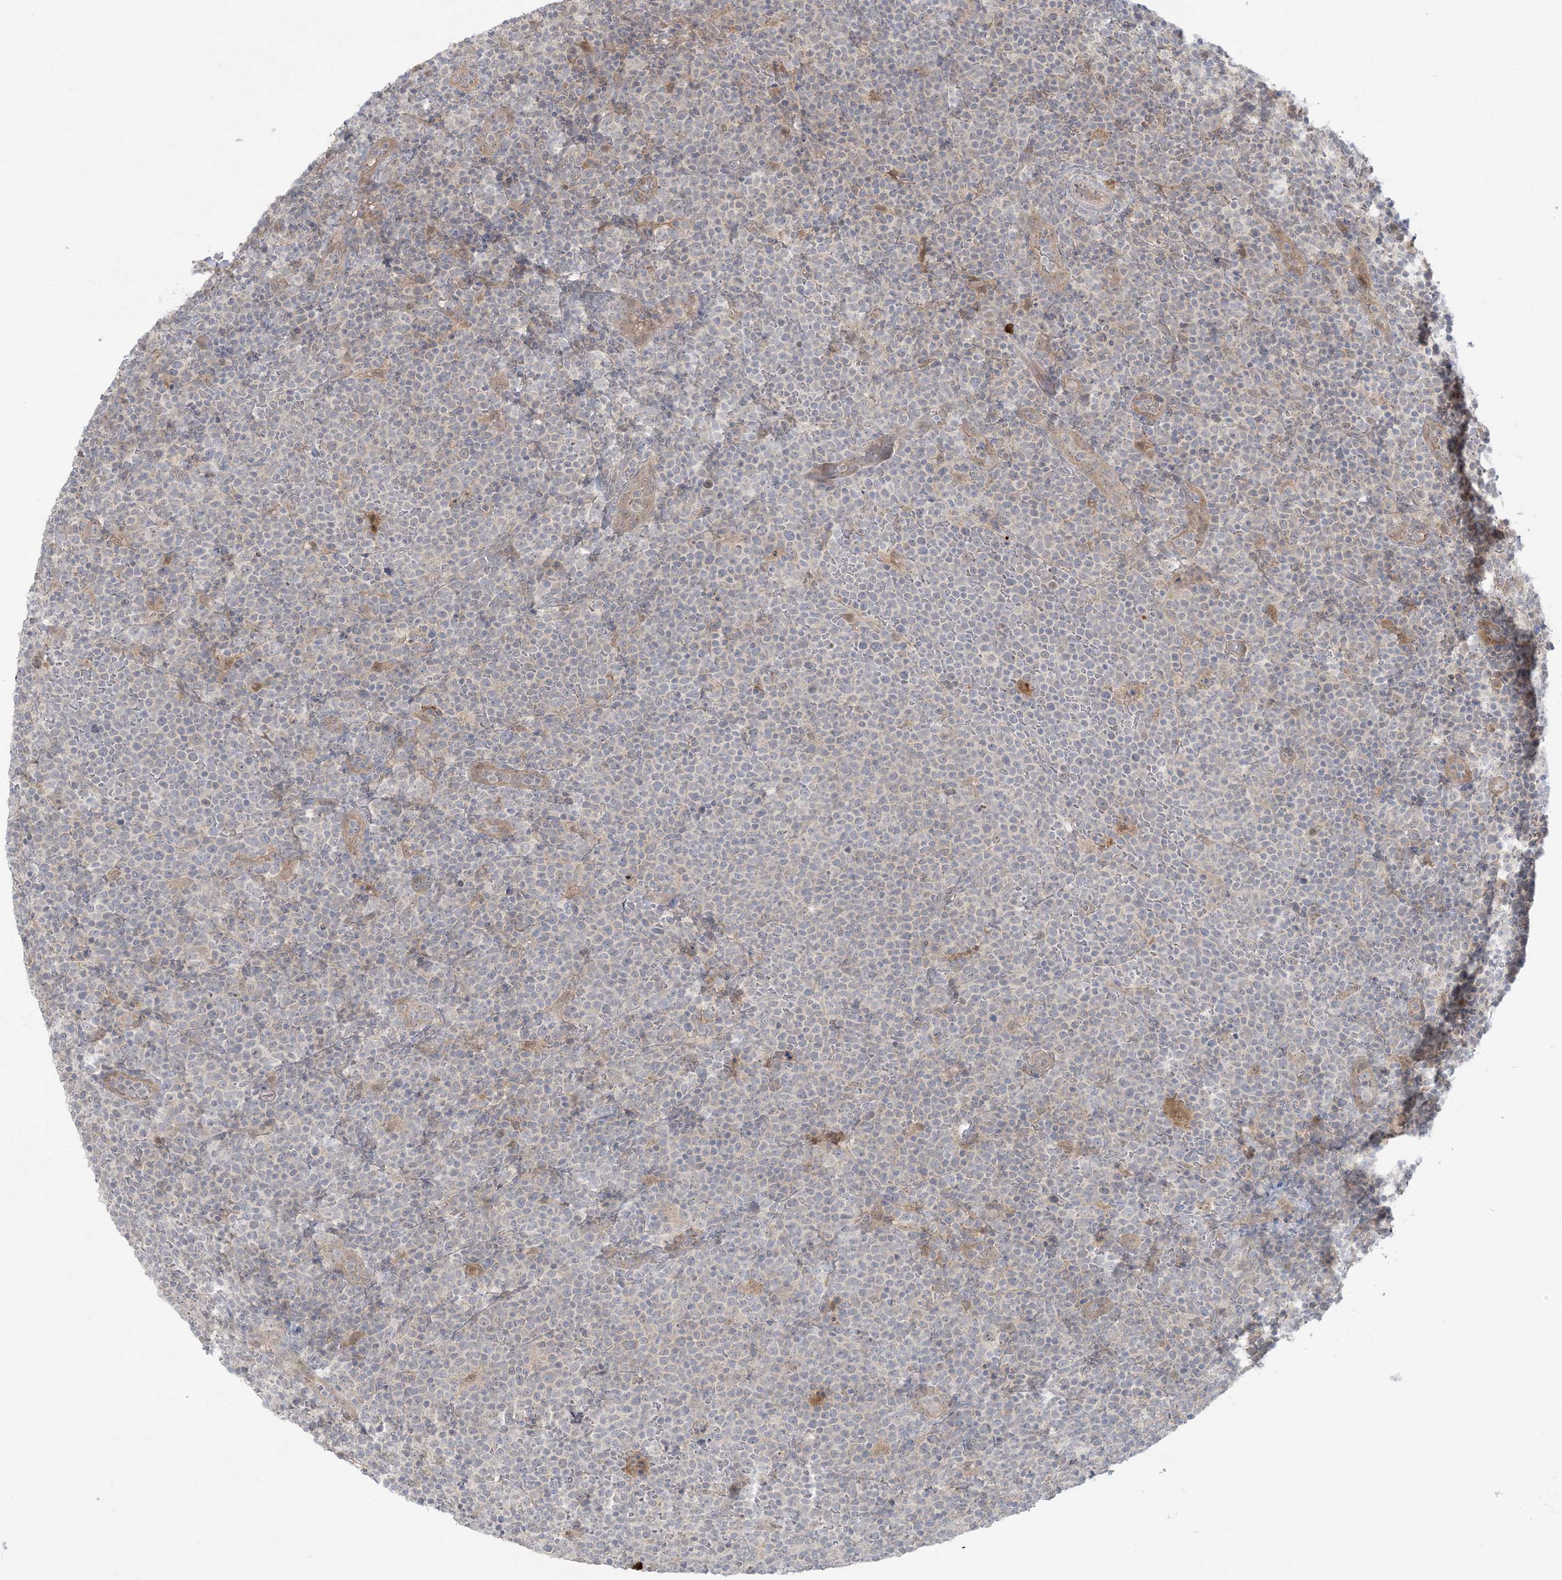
{"staining": {"intensity": "negative", "quantity": "none", "location": "none"}, "tissue": "lymphoma", "cell_type": "Tumor cells", "image_type": "cancer", "snomed": [{"axis": "morphology", "description": "Malignant lymphoma, non-Hodgkin's type, High grade"}, {"axis": "topography", "description": "Lymph node"}], "caption": "An IHC image of high-grade malignant lymphoma, non-Hodgkin's type is shown. There is no staining in tumor cells of high-grade malignant lymphoma, non-Hodgkin's type.", "gene": "NRBP2", "patient": {"sex": "male", "age": 61}}